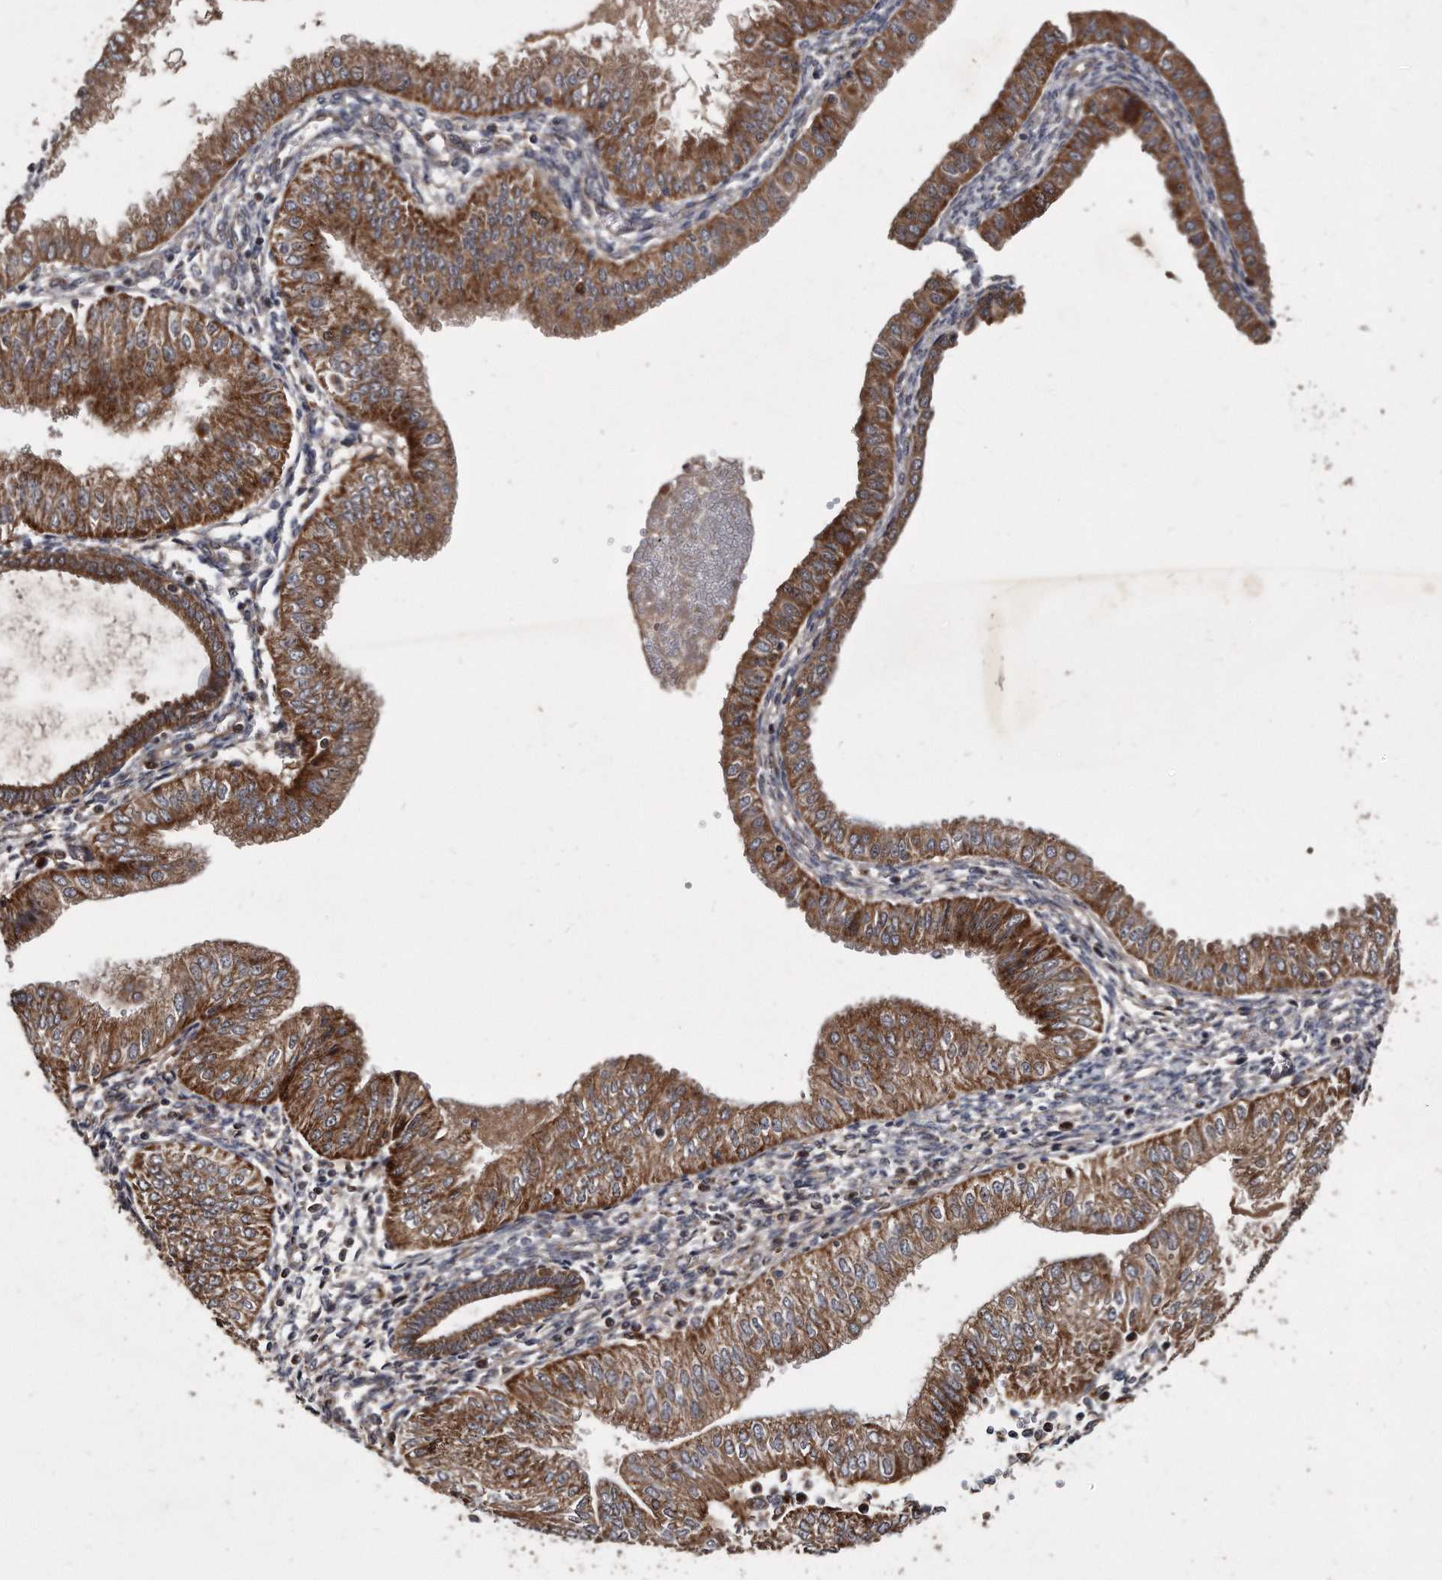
{"staining": {"intensity": "strong", "quantity": ">75%", "location": "cytoplasmic/membranous"}, "tissue": "endometrial cancer", "cell_type": "Tumor cells", "image_type": "cancer", "snomed": [{"axis": "morphology", "description": "Normal tissue, NOS"}, {"axis": "morphology", "description": "Adenocarcinoma, NOS"}, {"axis": "topography", "description": "Endometrium"}], "caption": "A brown stain highlights strong cytoplasmic/membranous staining of a protein in endometrial cancer (adenocarcinoma) tumor cells.", "gene": "FAM136A", "patient": {"sex": "female", "age": 53}}